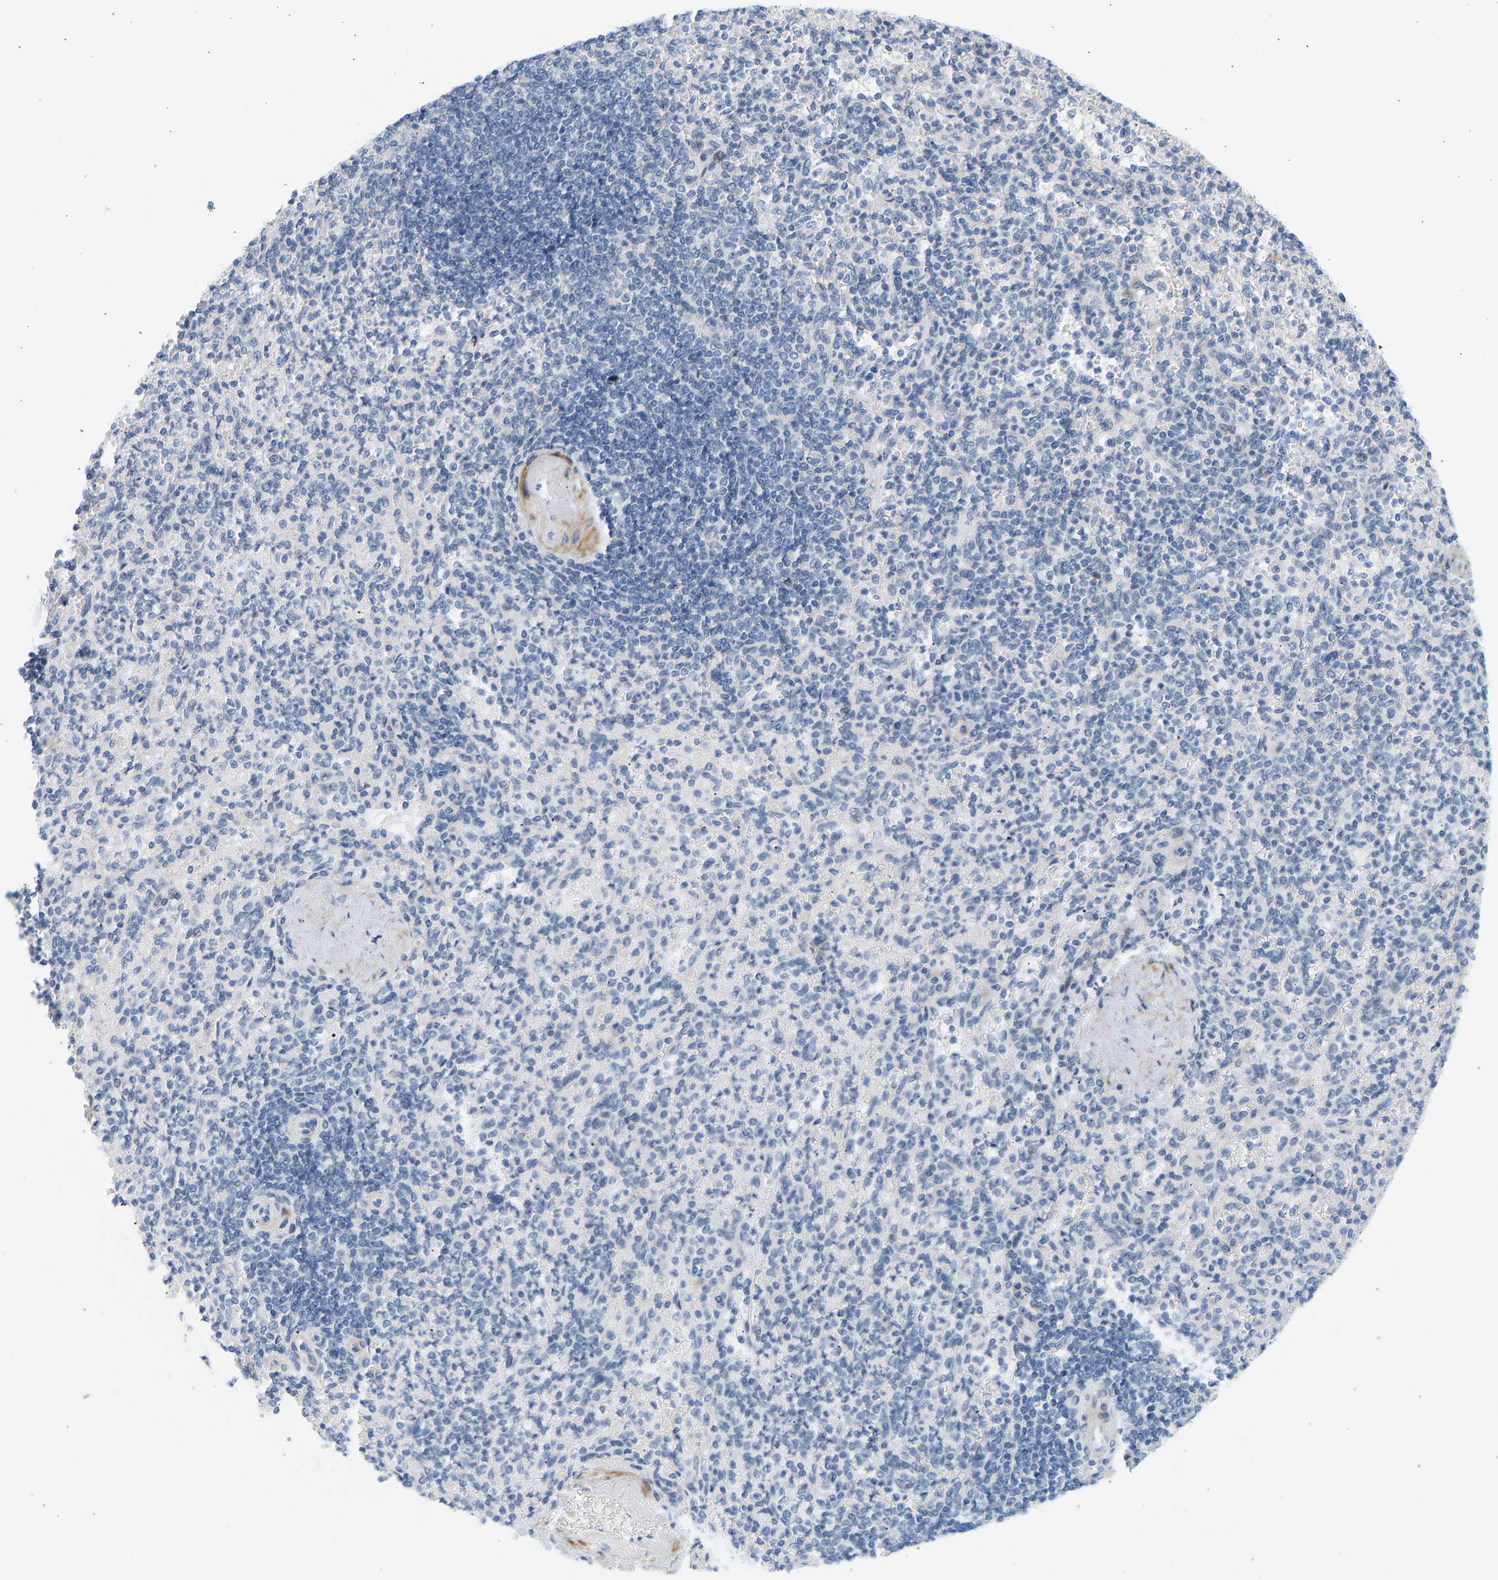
{"staining": {"intensity": "negative", "quantity": "none", "location": "none"}, "tissue": "spleen", "cell_type": "Cells in red pulp", "image_type": "normal", "snomed": [{"axis": "morphology", "description": "Normal tissue, NOS"}, {"axis": "topography", "description": "Spleen"}], "caption": "This micrograph is of benign spleen stained with immunohistochemistry (IHC) to label a protein in brown with the nuclei are counter-stained blue. There is no positivity in cells in red pulp. (Stains: DAB immunohistochemistry with hematoxylin counter stain, Microscopy: brightfield microscopy at high magnification).", "gene": "SLC30A7", "patient": {"sex": "female", "age": 74}}